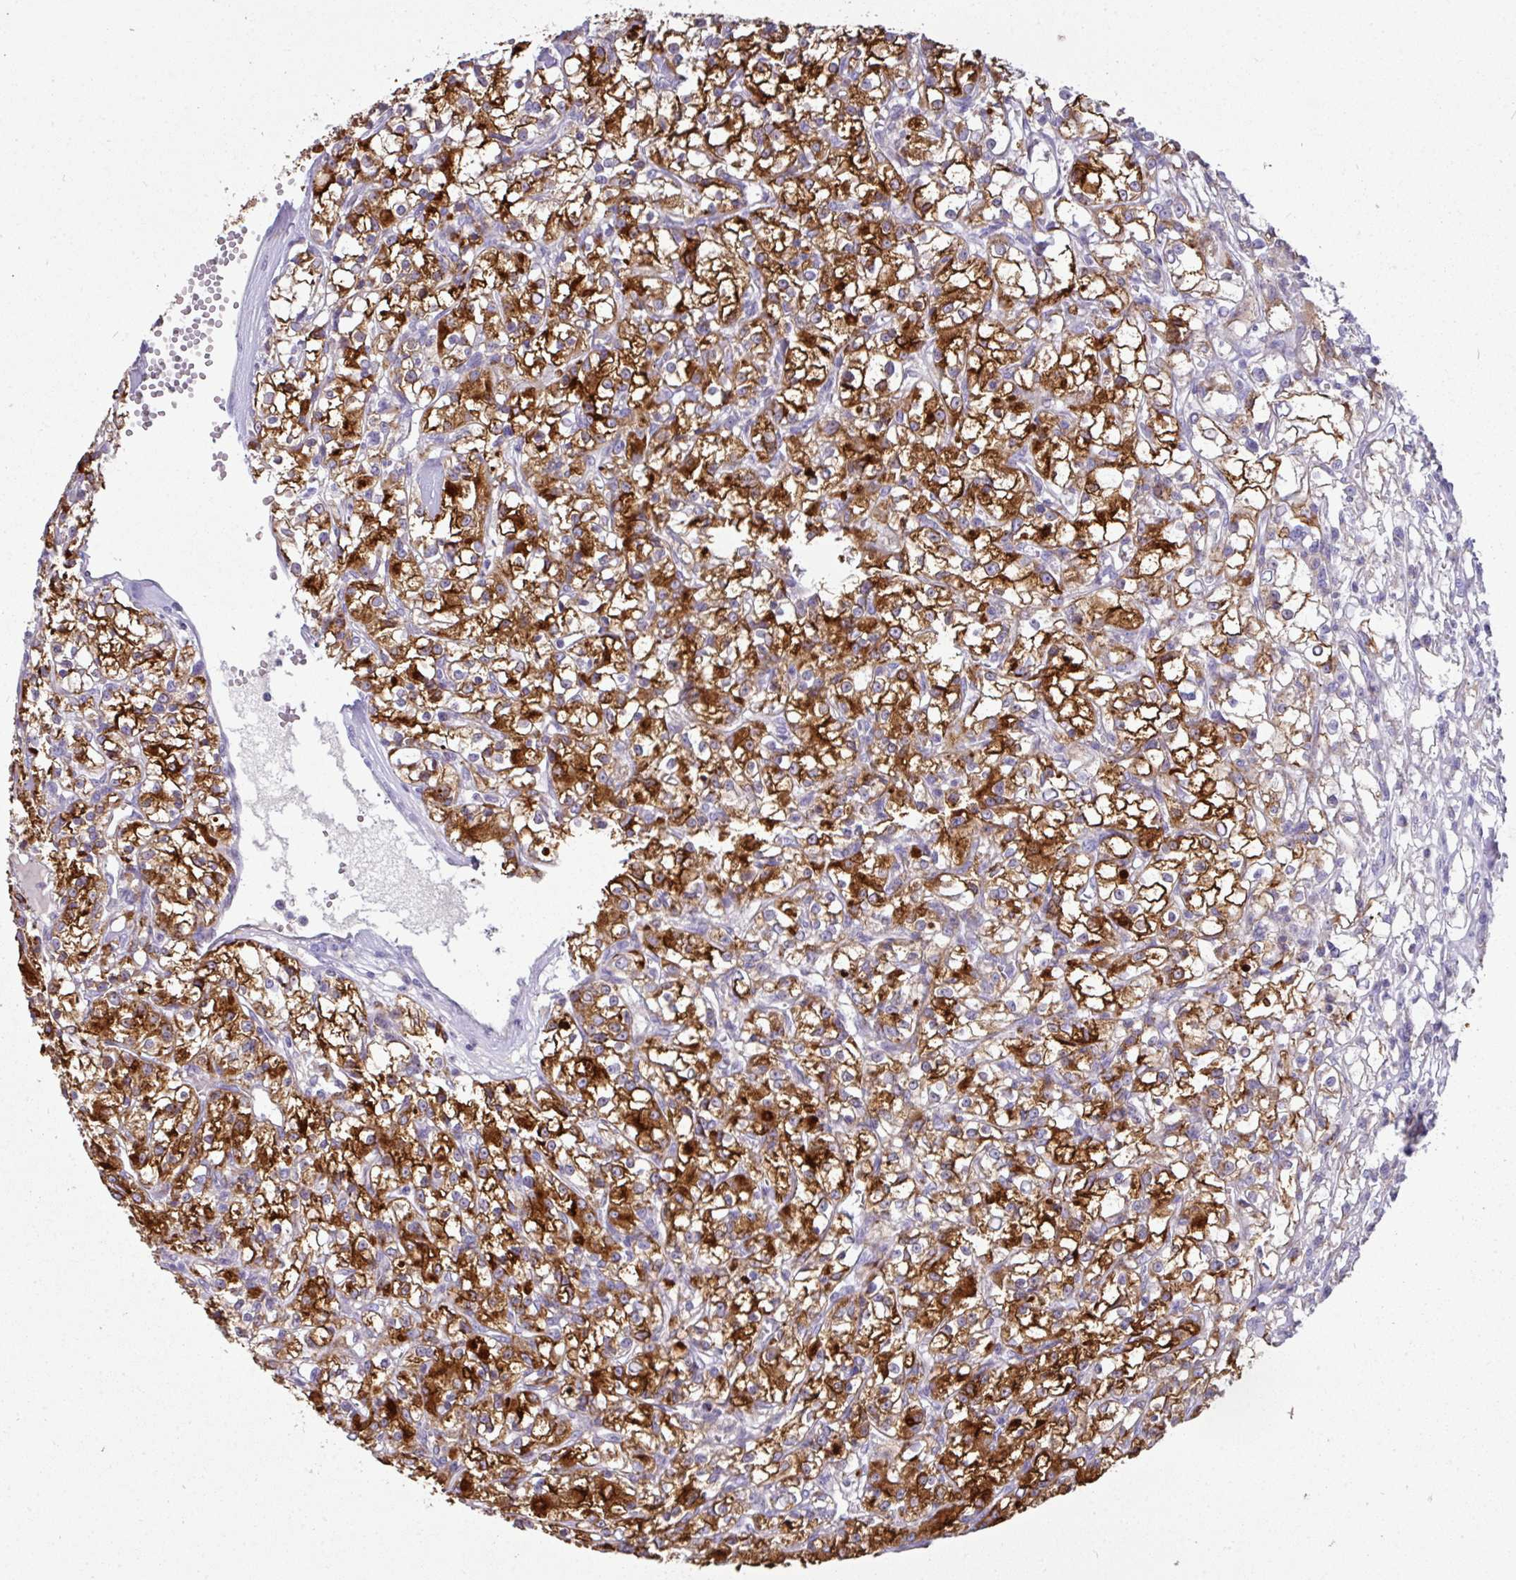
{"staining": {"intensity": "strong", "quantity": ">75%", "location": "cytoplasmic/membranous"}, "tissue": "renal cancer", "cell_type": "Tumor cells", "image_type": "cancer", "snomed": [{"axis": "morphology", "description": "Adenocarcinoma, NOS"}, {"axis": "topography", "description": "Kidney"}], "caption": "Immunohistochemistry (IHC) staining of adenocarcinoma (renal), which demonstrates high levels of strong cytoplasmic/membranous positivity in approximately >75% of tumor cells indicating strong cytoplasmic/membranous protein positivity. The staining was performed using DAB (3,3'-diaminobenzidine) (brown) for protein detection and nuclei were counterstained in hematoxylin (blue).", "gene": "TRAPPC1", "patient": {"sex": "female", "age": 59}}